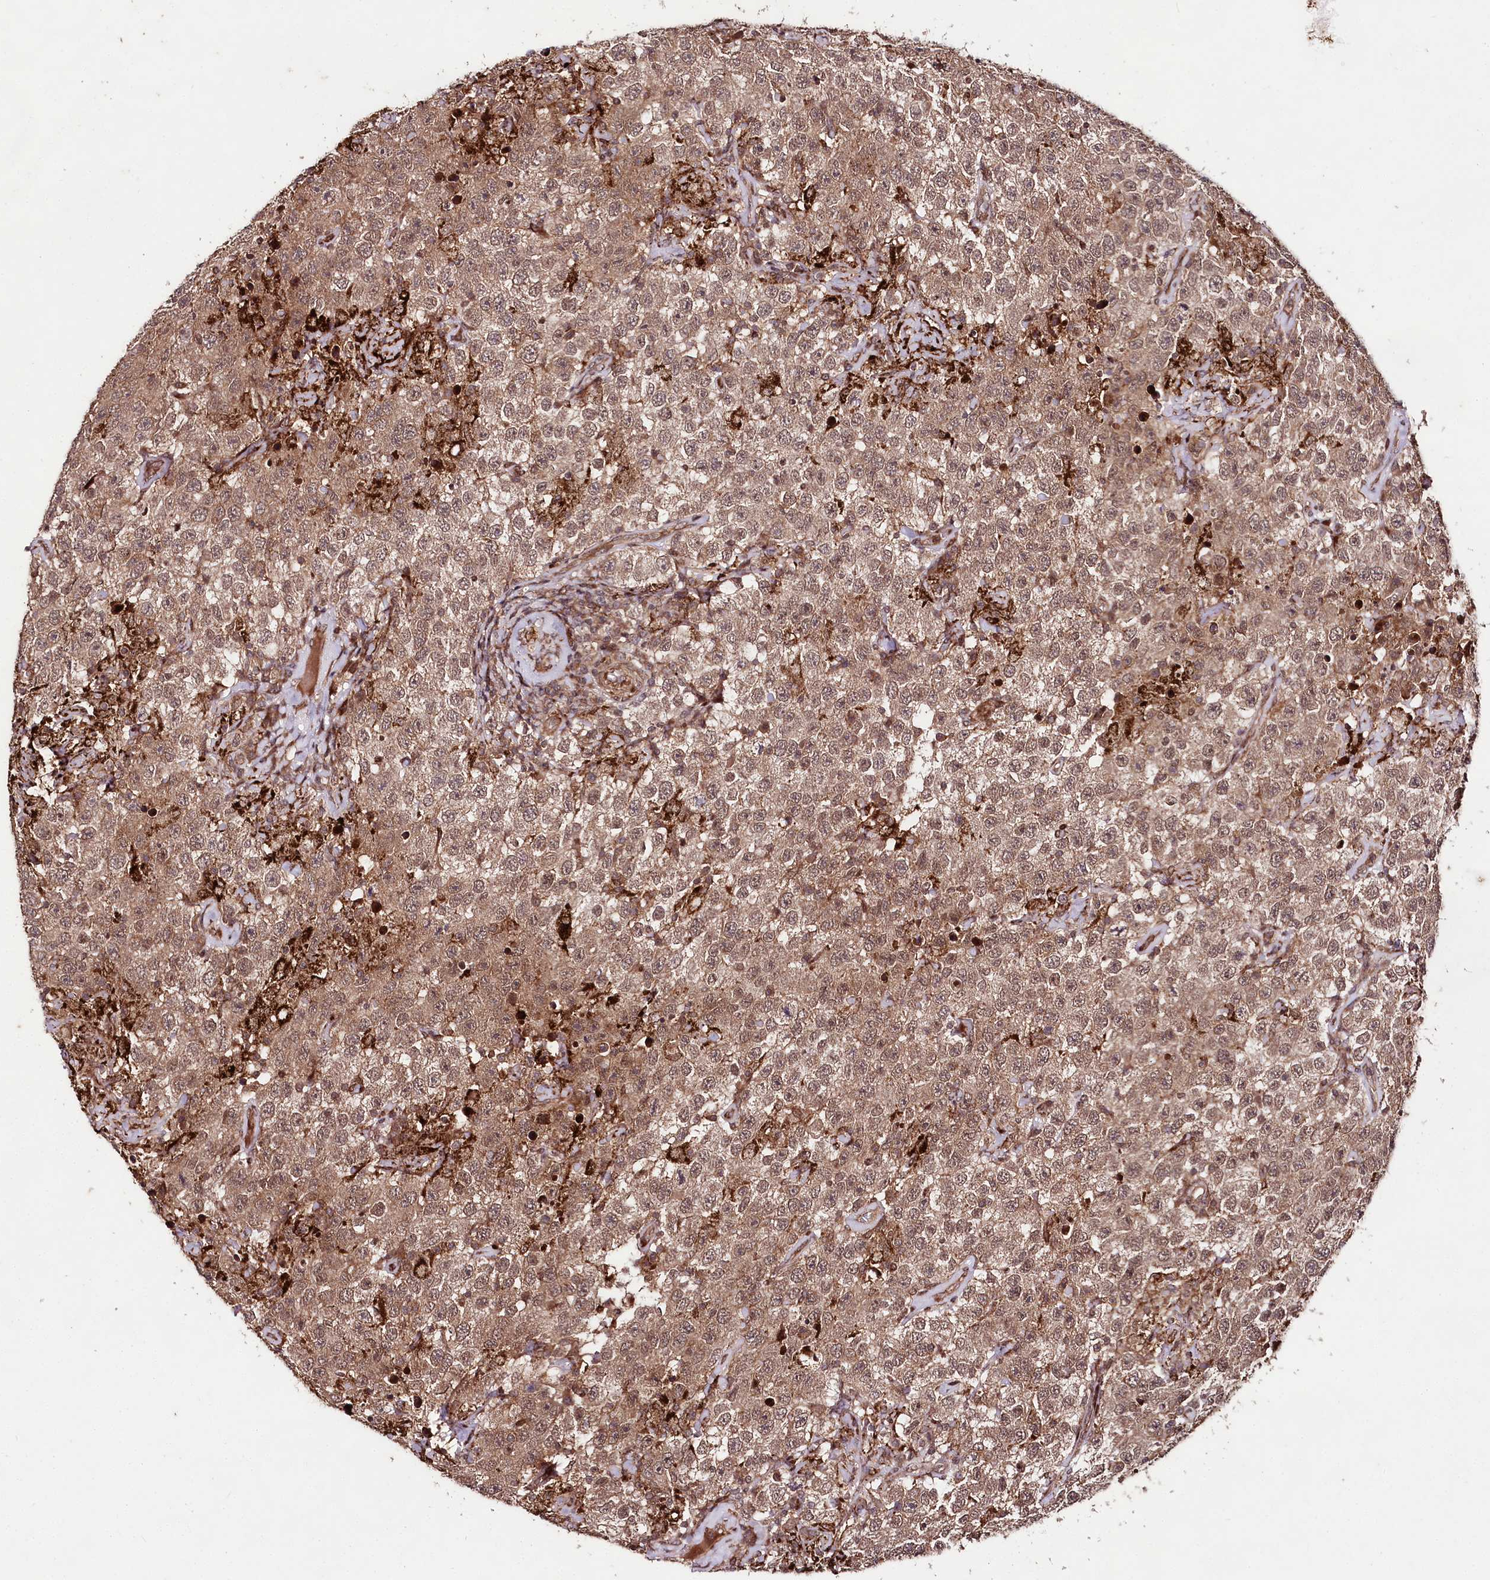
{"staining": {"intensity": "moderate", "quantity": ">75%", "location": "cytoplasmic/membranous,nuclear"}, "tissue": "testis cancer", "cell_type": "Tumor cells", "image_type": "cancer", "snomed": [{"axis": "morphology", "description": "Seminoma, NOS"}, {"axis": "topography", "description": "Testis"}], "caption": "A high-resolution photomicrograph shows immunohistochemistry (IHC) staining of seminoma (testis), which exhibits moderate cytoplasmic/membranous and nuclear expression in about >75% of tumor cells.", "gene": "PHLDB1", "patient": {"sex": "male", "age": 41}}